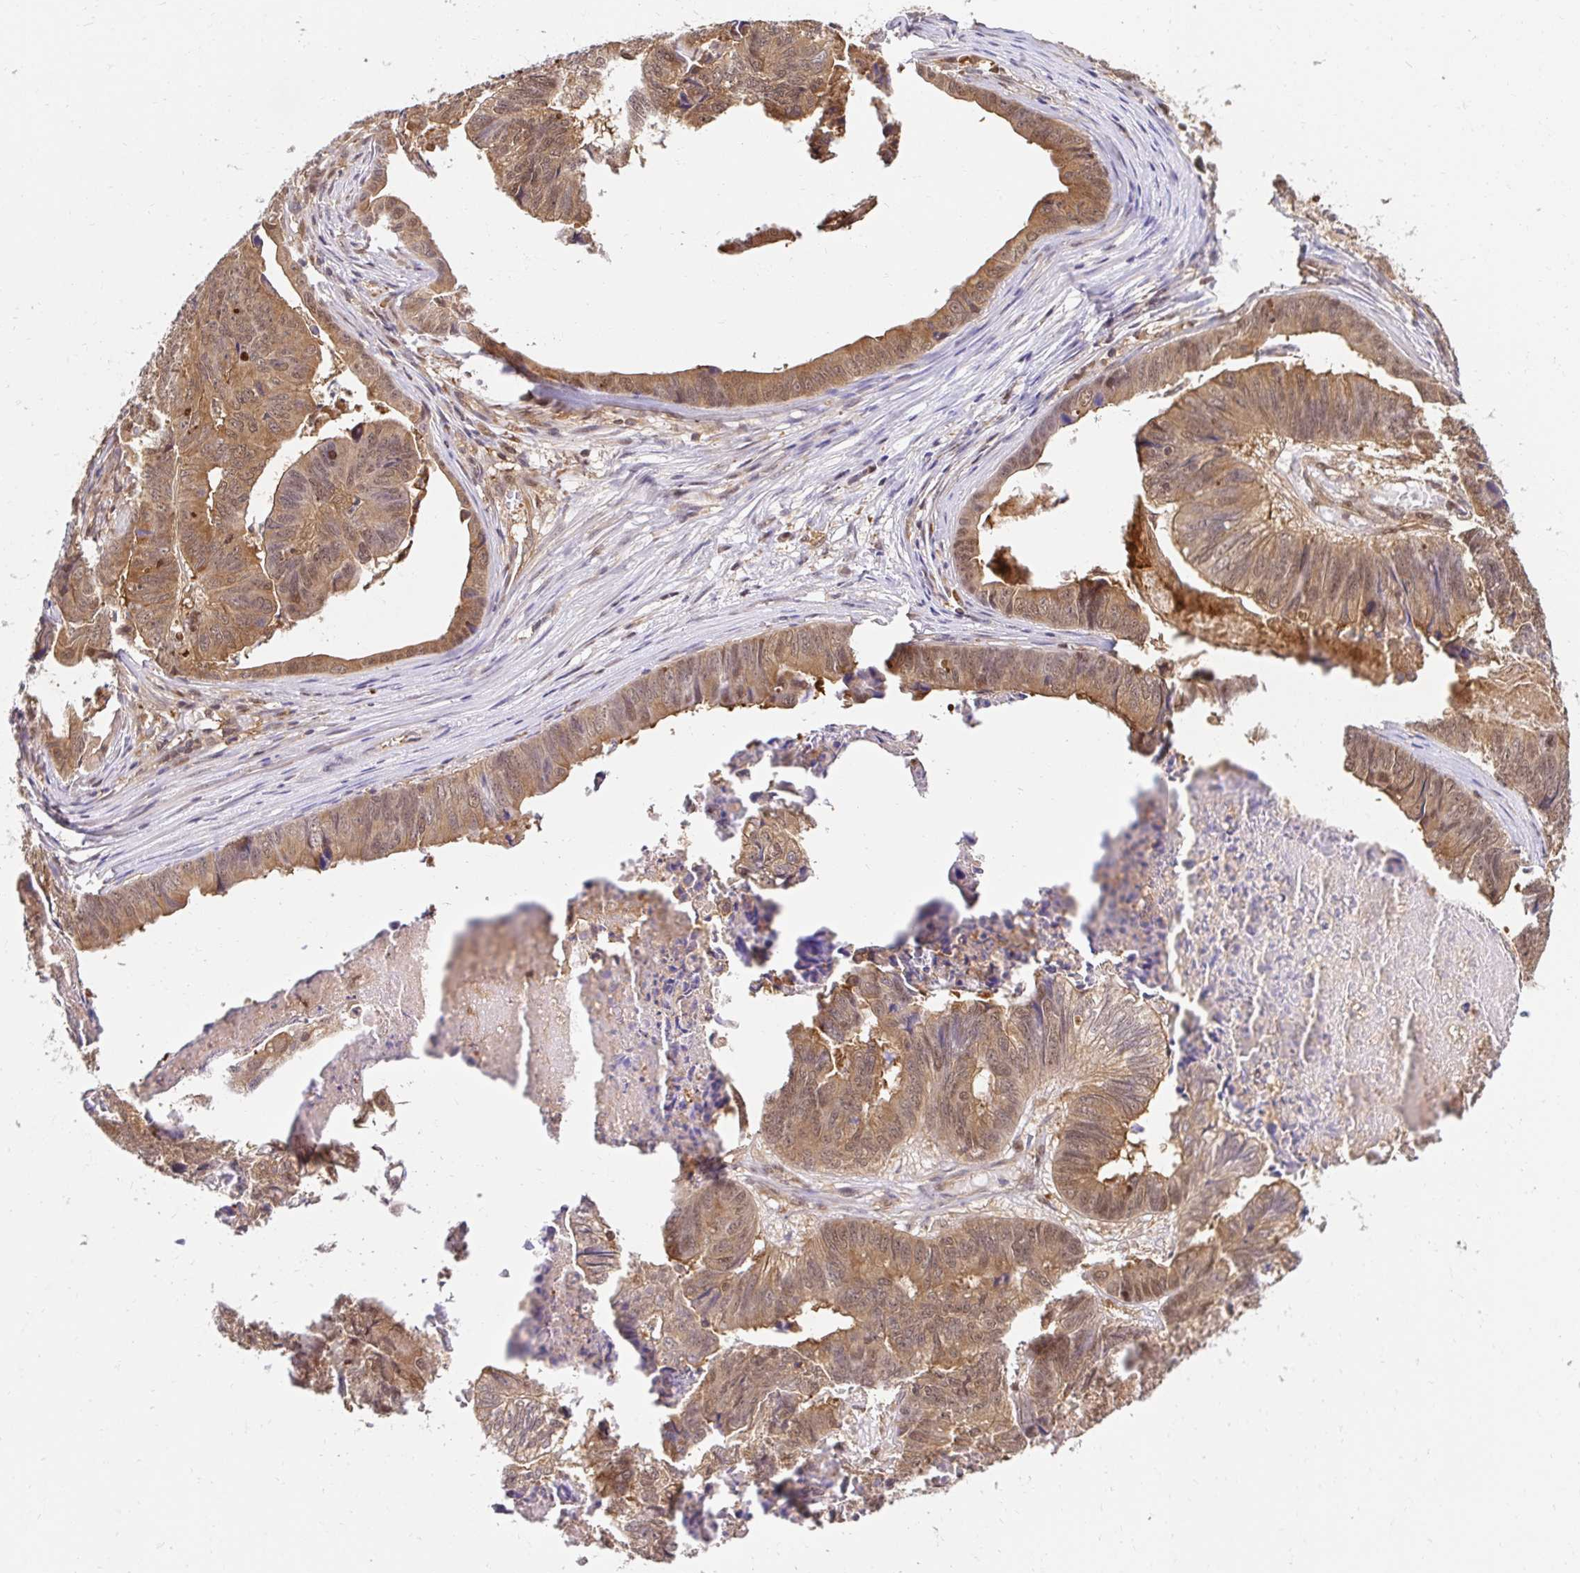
{"staining": {"intensity": "moderate", "quantity": ">75%", "location": "cytoplasmic/membranous,nuclear"}, "tissue": "stomach cancer", "cell_type": "Tumor cells", "image_type": "cancer", "snomed": [{"axis": "morphology", "description": "Adenocarcinoma, NOS"}, {"axis": "topography", "description": "Stomach, lower"}], "caption": "Immunohistochemistry micrograph of neoplastic tissue: human adenocarcinoma (stomach) stained using IHC shows medium levels of moderate protein expression localized specifically in the cytoplasmic/membranous and nuclear of tumor cells, appearing as a cytoplasmic/membranous and nuclear brown color.", "gene": "PSMA4", "patient": {"sex": "male", "age": 77}}